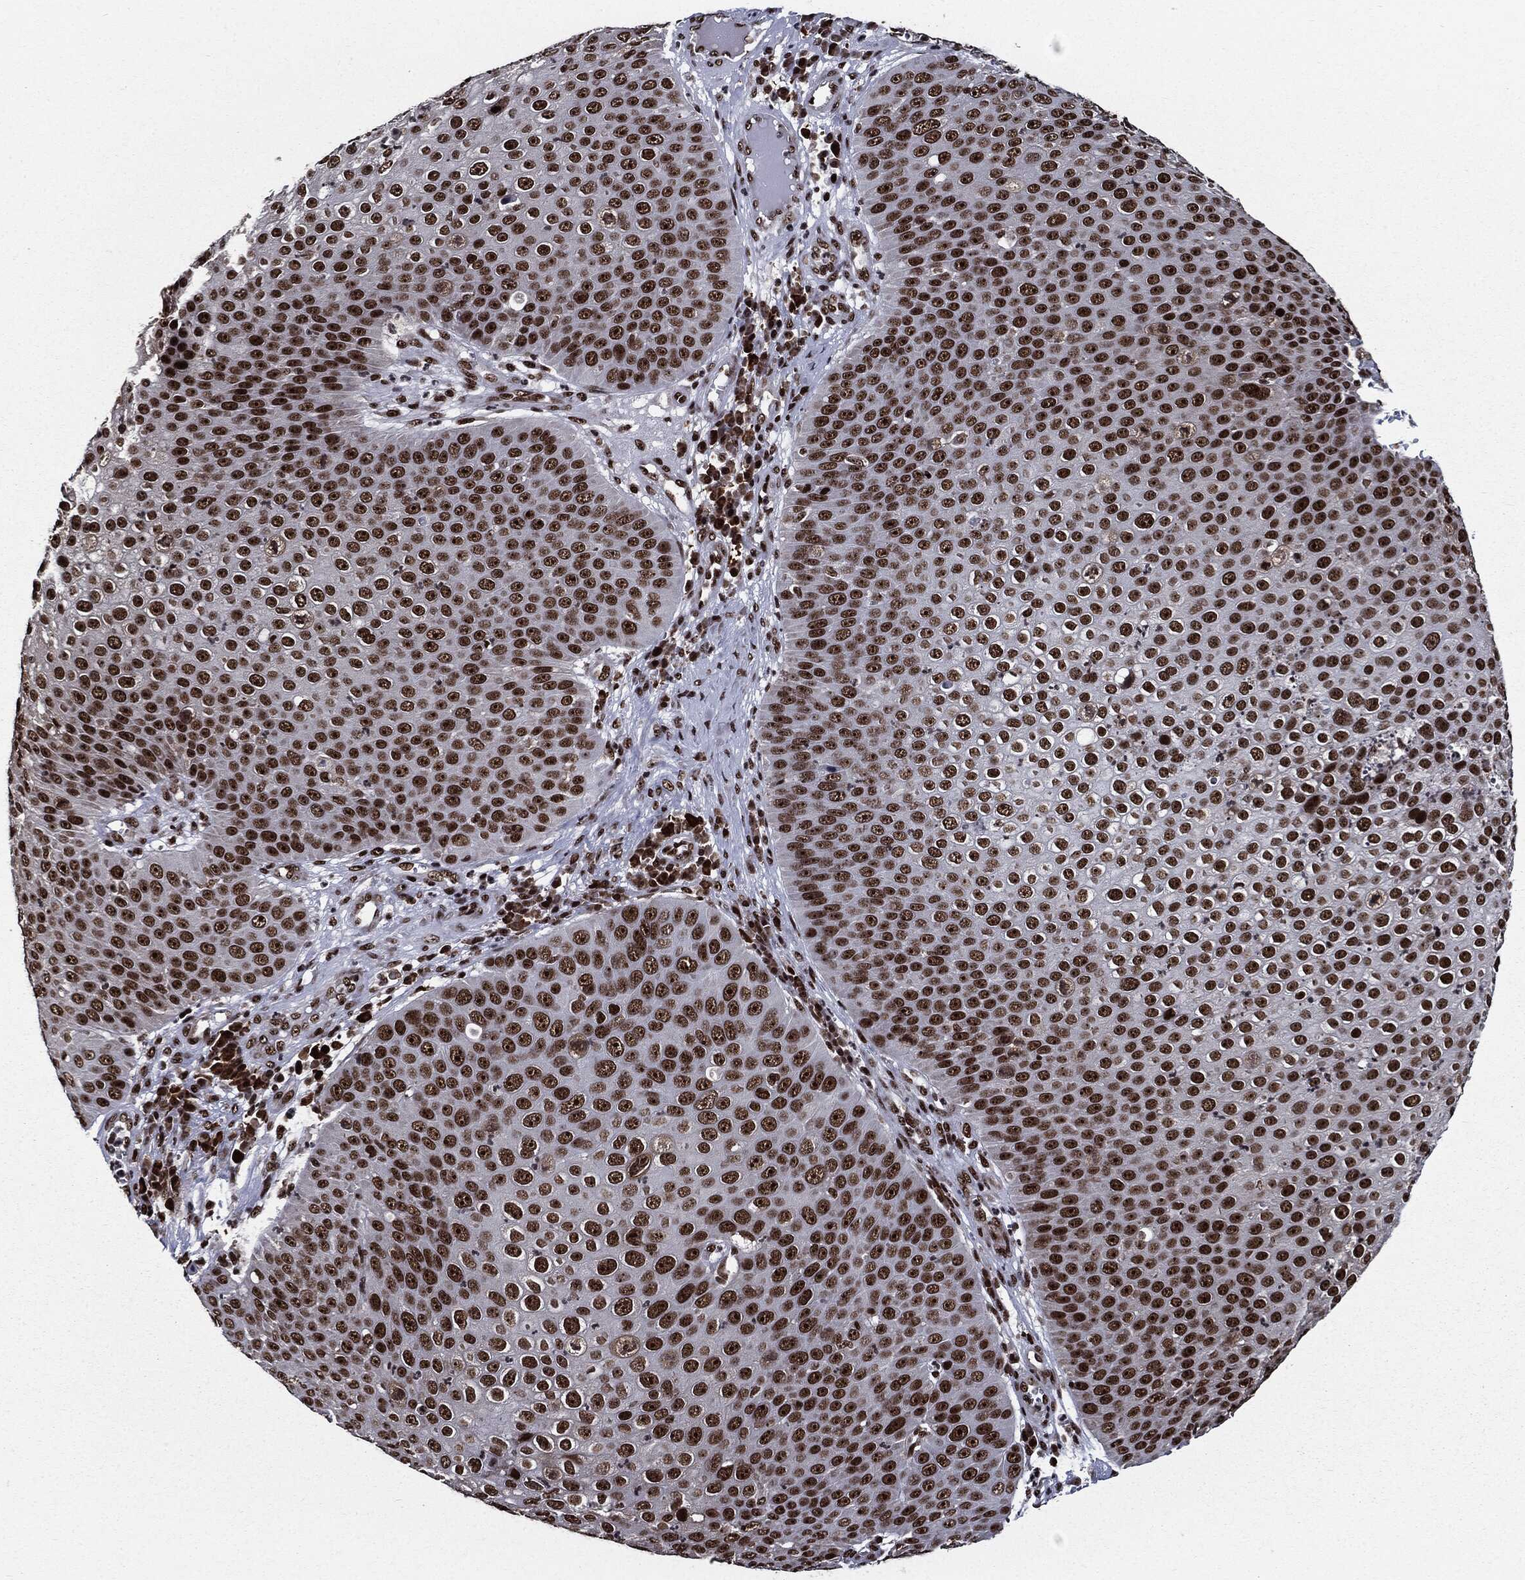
{"staining": {"intensity": "strong", "quantity": ">75%", "location": "nuclear"}, "tissue": "skin cancer", "cell_type": "Tumor cells", "image_type": "cancer", "snomed": [{"axis": "morphology", "description": "Squamous cell carcinoma, NOS"}, {"axis": "topography", "description": "Skin"}], "caption": "Protein analysis of skin cancer tissue demonstrates strong nuclear positivity in approximately >75% of tumor cells.", "gene": "ZFP91", "patient": {"sex": "male", "age": 71}}